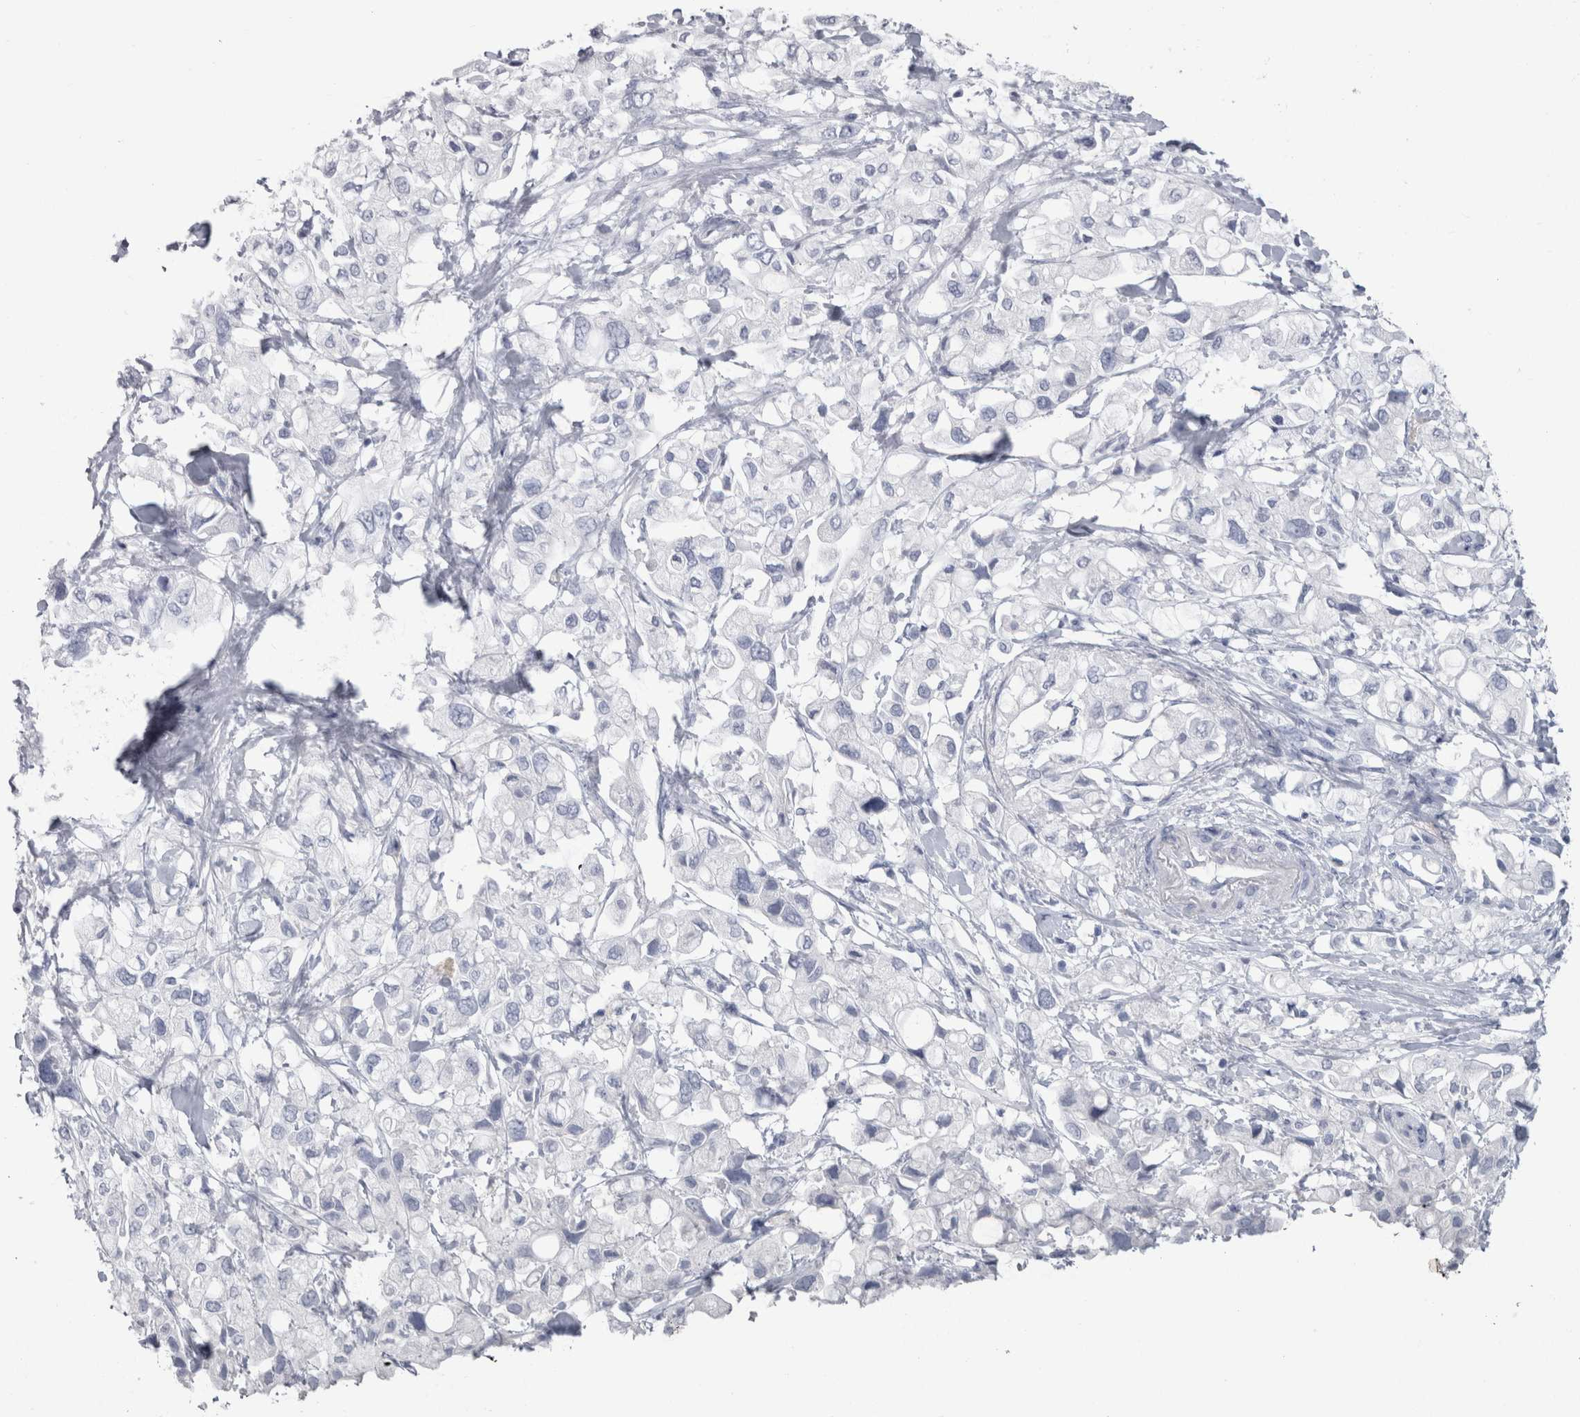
{"staining": {"intensity": "negative", "quantity": "none", "location": "none"}, "tissue": "pancreatic cancer", "cell_type": "Tumor cells", "image_type": "cancer", "snomed": [{"axis": "morphology", "description": "Adenocarcinoma, NOS"}, {"axis": "topography", "description": "Pancreas"}], "caption": "Adenocarcinoma (pancreatic) stained for a protein using immunohistochemistry displays no staining tumor cells.", "gene": "PTH", "patient": {"sex": "female", "age": 56}}